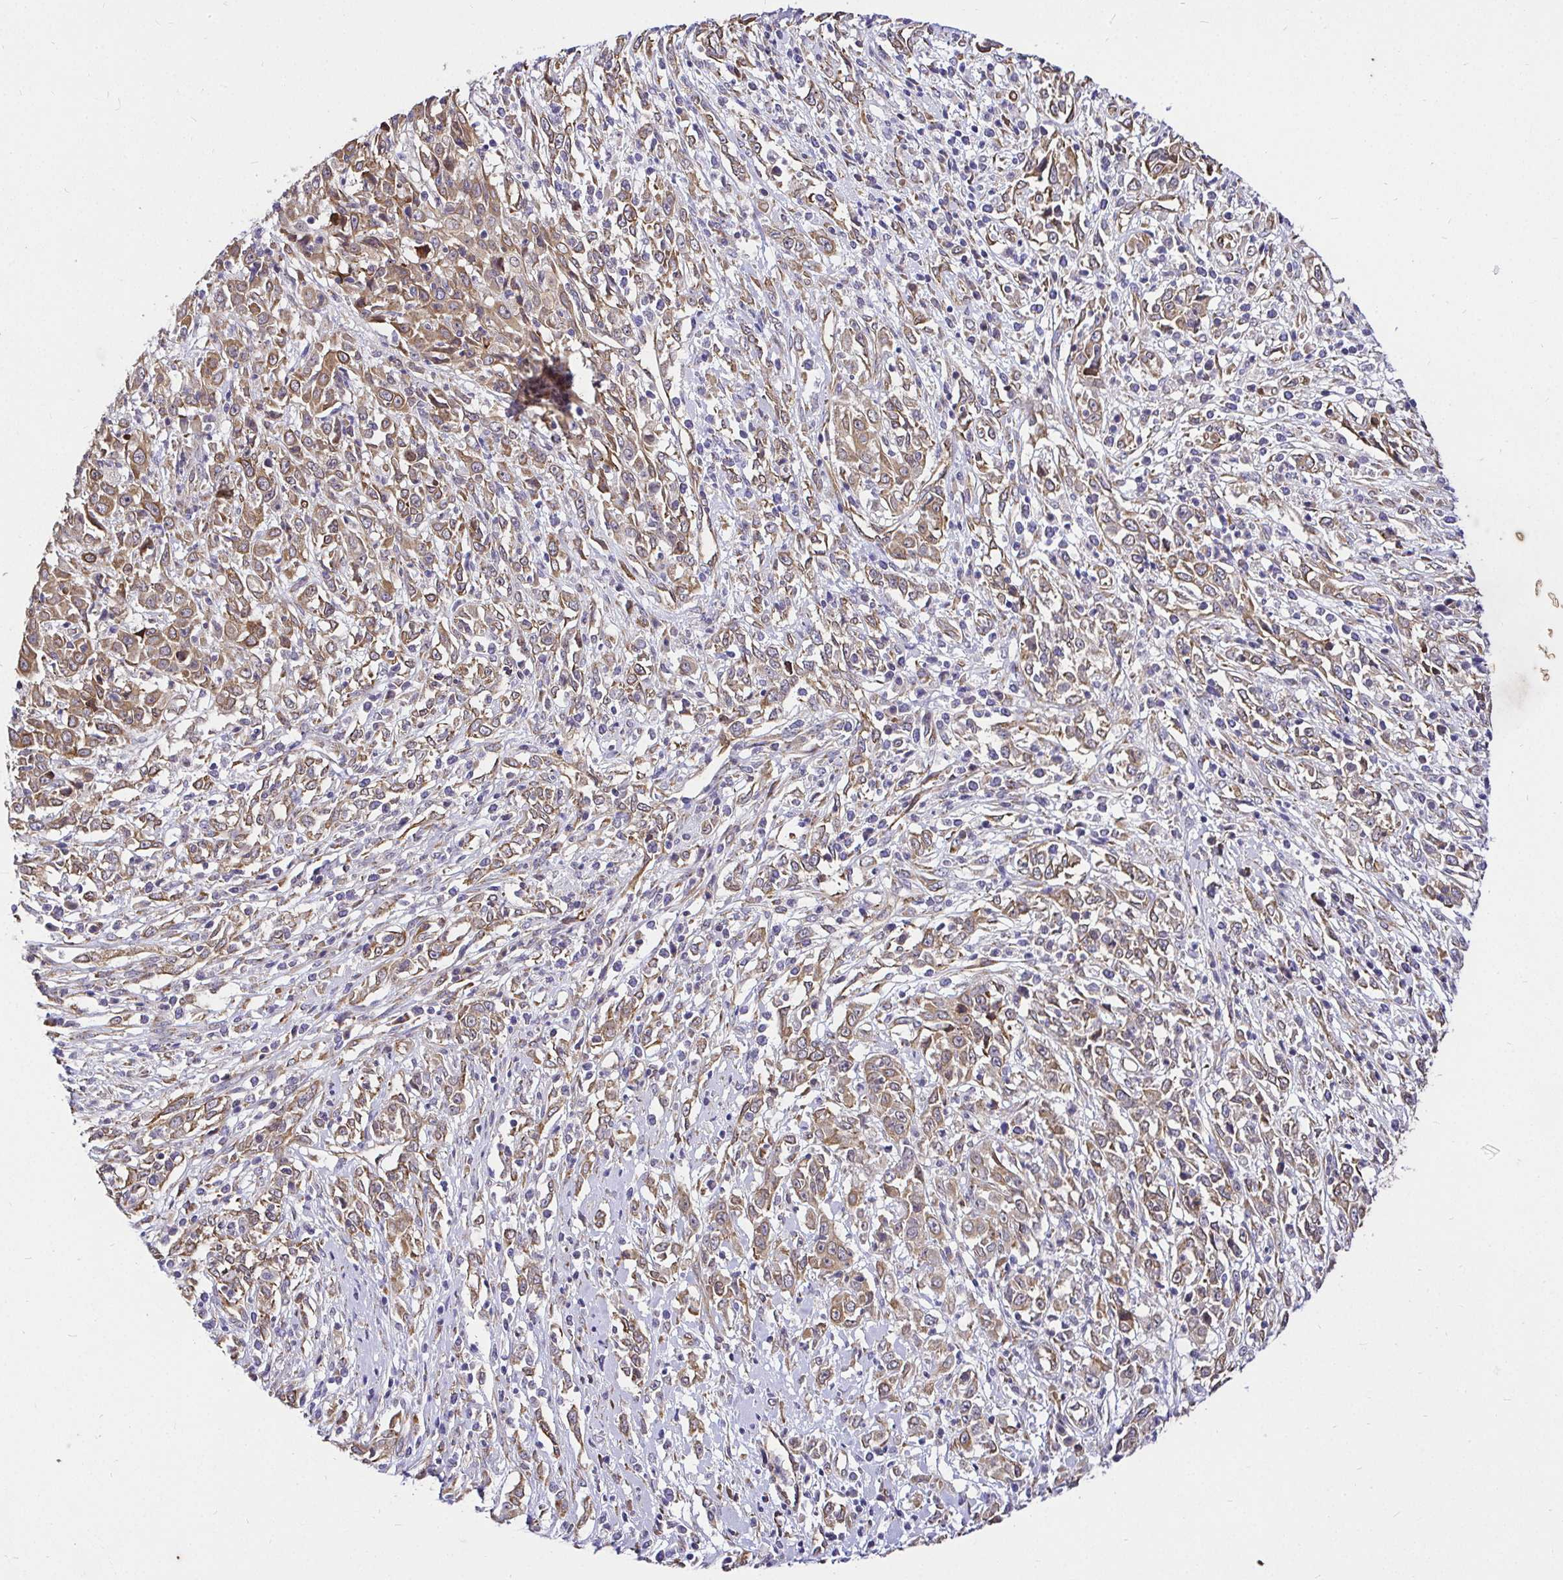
{"staining": {"intensity": "moderate", "quantity": ">75%", "location": "cytoplasmic/membranous"}, "tissue": "cervical cancer", "cell_type": "Tumor cells", "image_type": "cancer", "snomed": [{"axis": "morphology", "description": "Adenocarcinoma, NOS"}, {"axis": "topography", "description": "Cervix"}], "caption": "The photomicrograph displays immunohistochemical staining of adenocarcinoma (cervical). There is moderate cytoplasmic/membranous expression is identified in about >75% of tumor cells. The staining was performed using DAB (3,3'-diaminobenzidine) to visualize the protein expression in brown, while the nuclei were stained in blue with hematoxylin (Magnification: 20x).", "gene": "CCDC122", "patient": {"sex": "female", "age": 40}}